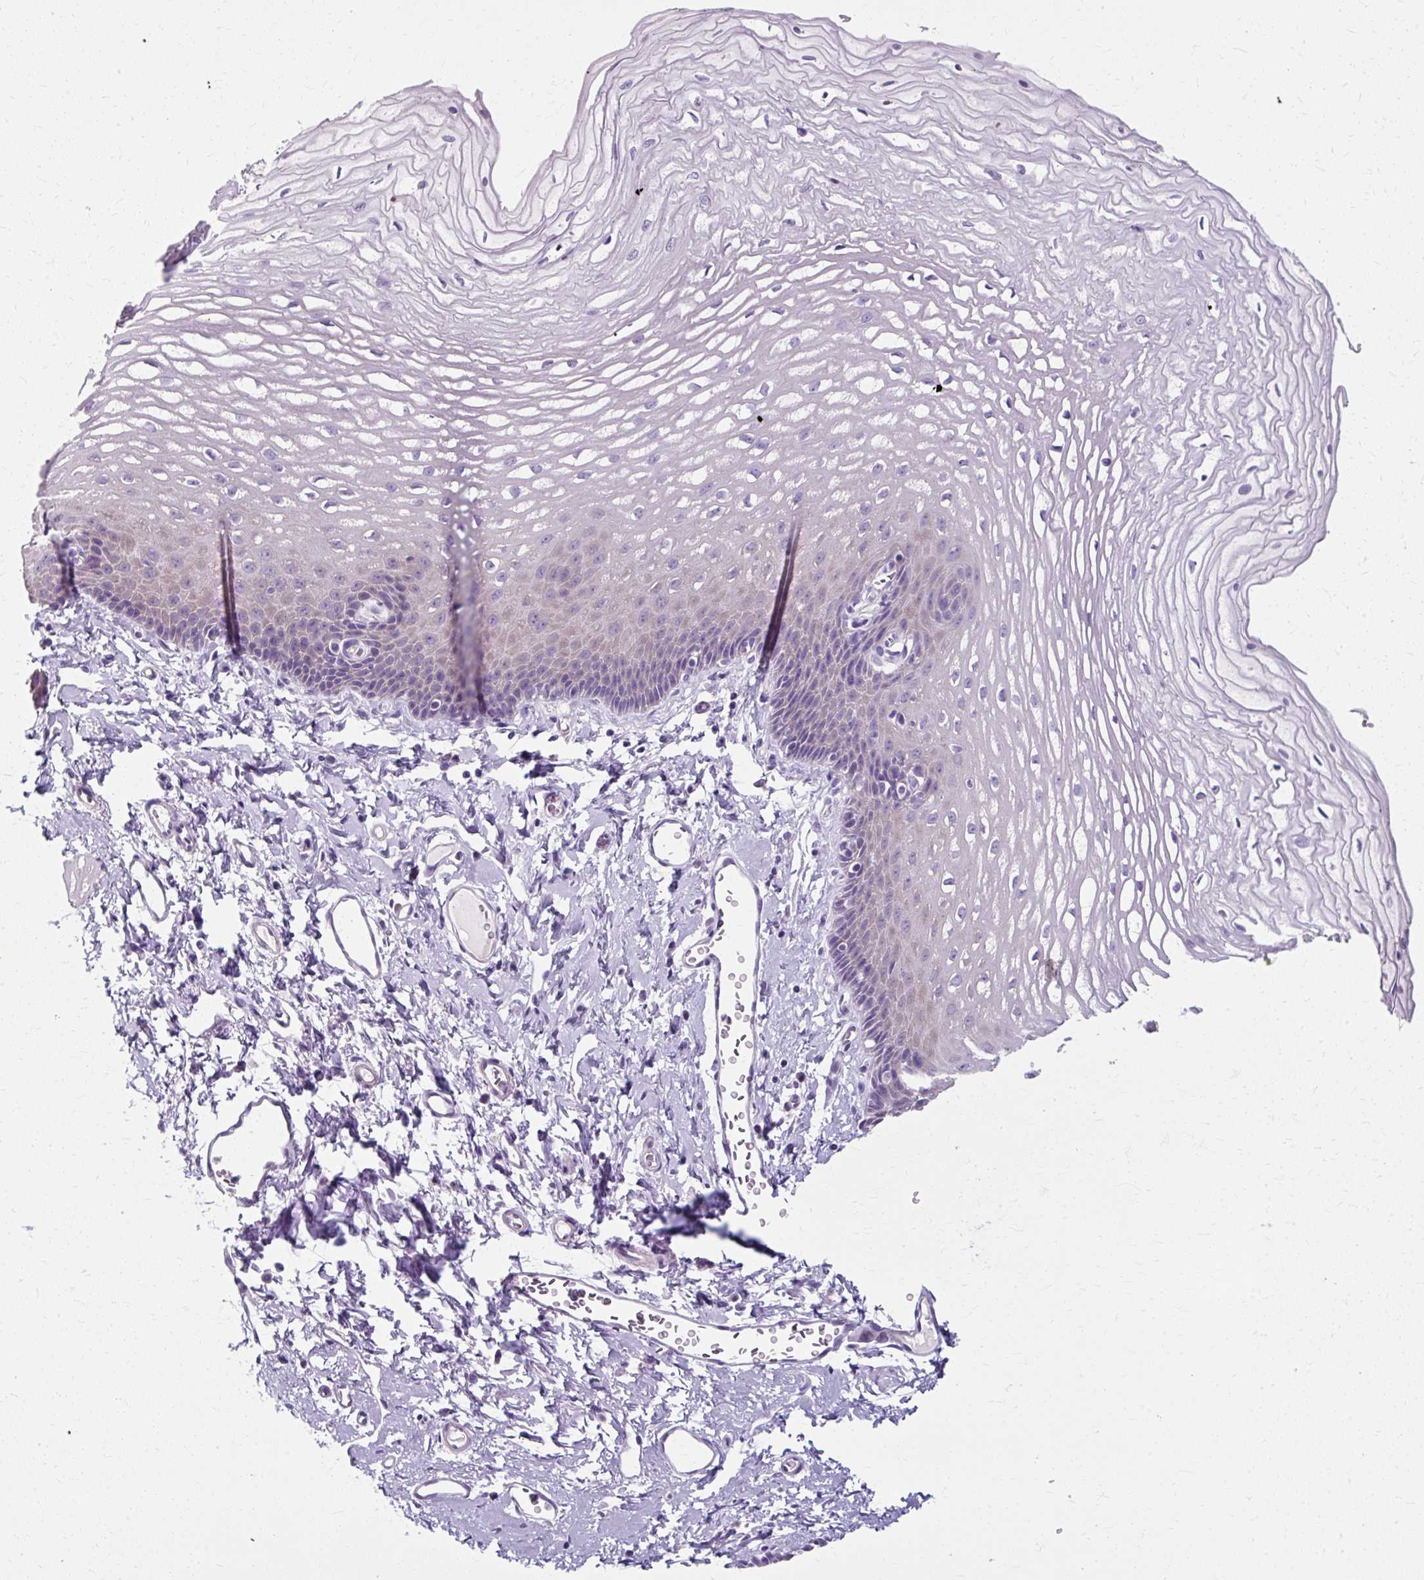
{"staining": {"intensity": "moderate", "quantity": "<25%", "location": "cytoplasmic/membranous"}, "tissue": "esophagus", "cell_type": "Squamous epithelial cells", "image_type": "normal", "snomed": [{"axis": "morphology", "description": "Normal tissue, NOS"}, {"axis": "topography", "description": "Esophagus"}], "caption": "A brown stain shows moderate cytoplasmic/membranous expression of a protein in squamous epithelial cells of normal human esophagus.", "gene": "ZNF555", "patient": {"sex": "male", "age": 70}}